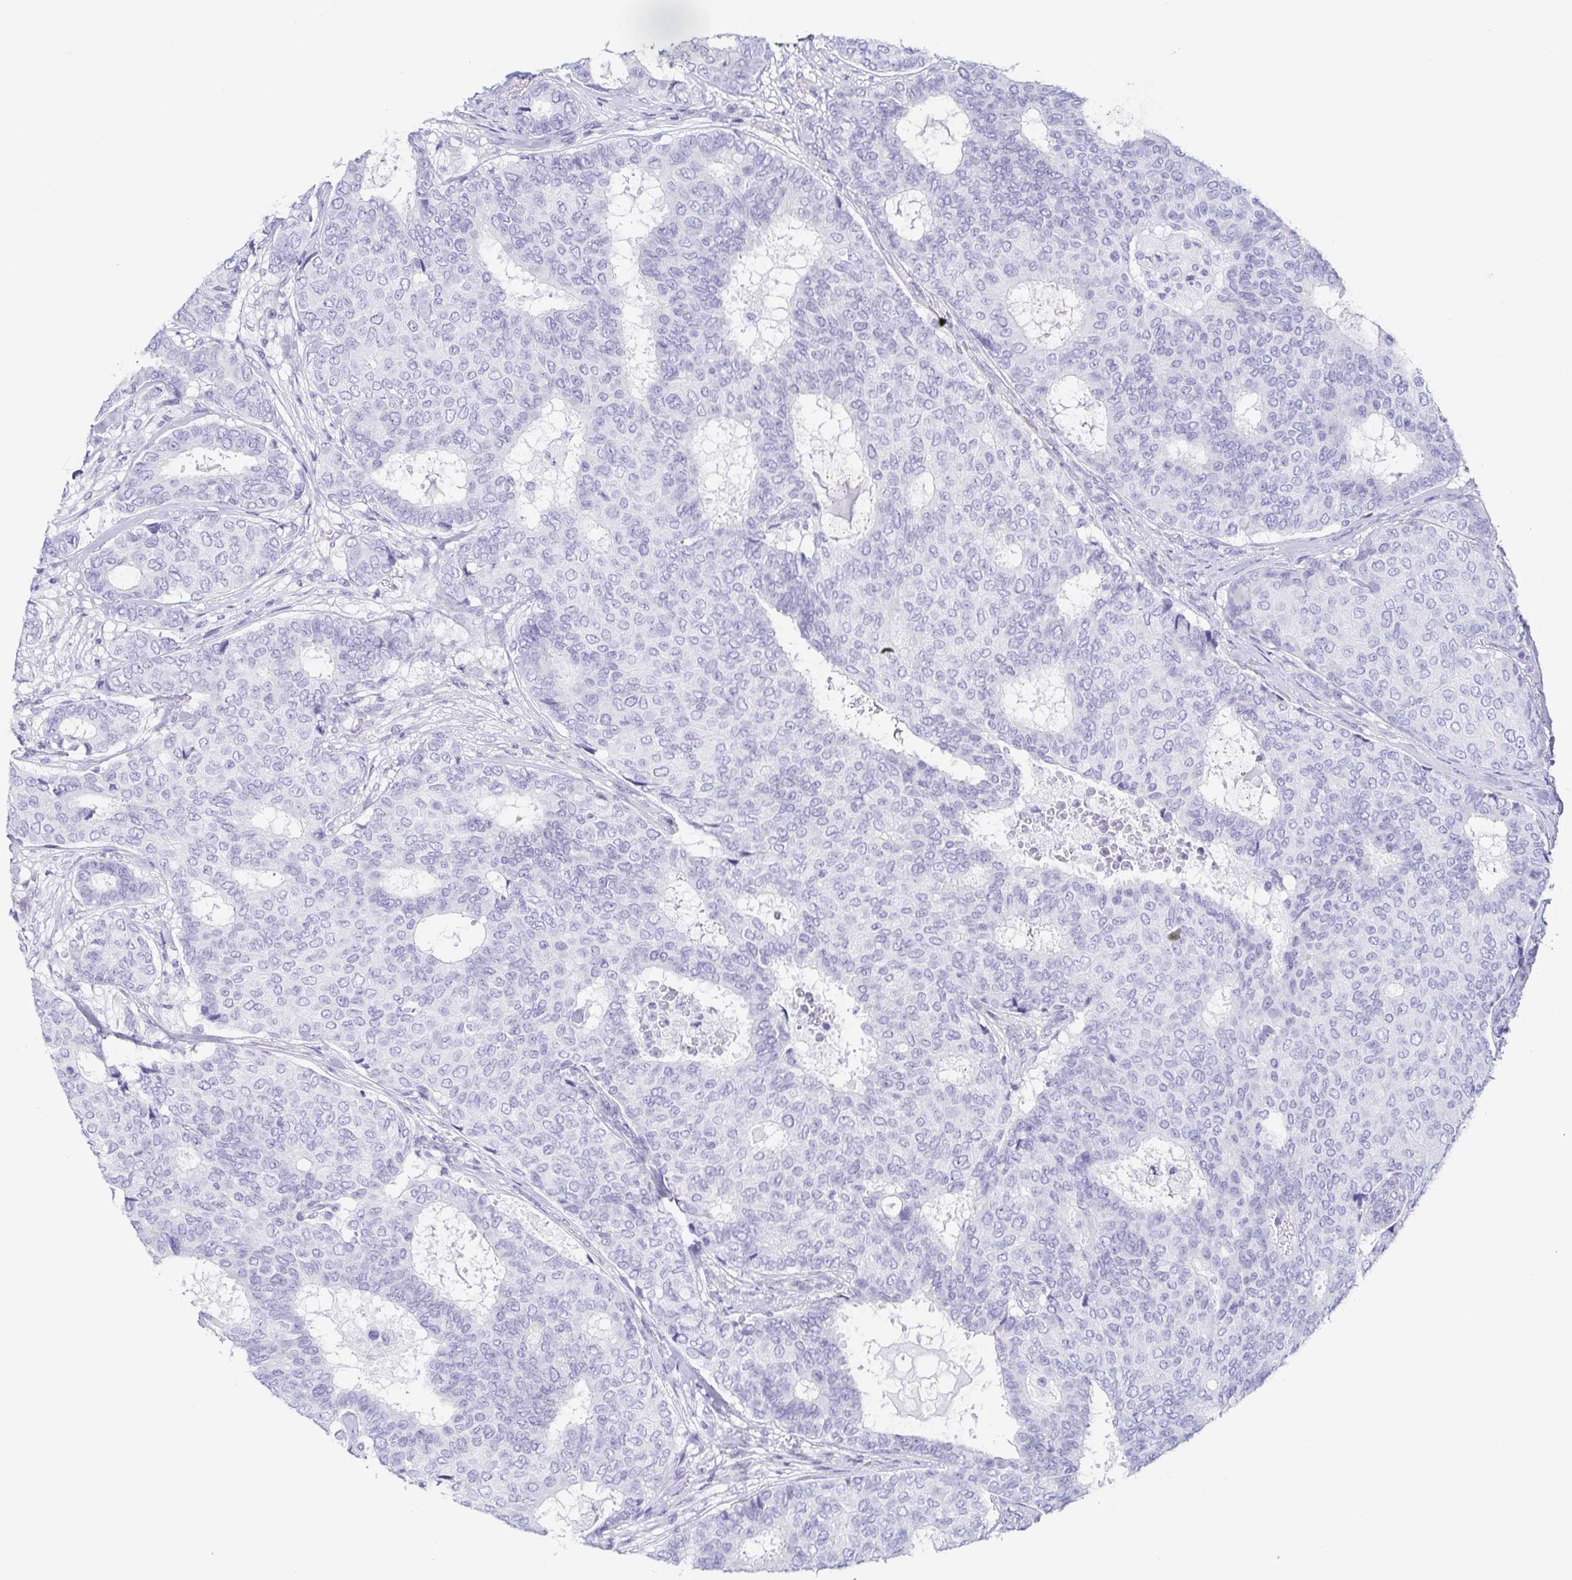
{"staining": {"intensity": "negative", "quantity": "none", "location": "none"}, "tissue": "breast cancer", "cell_type": "Tumor cells", "image_type": "cancer", "snomed": [{"axis": "morphology", "description": "Duct carcinoma"}, {"axis": "topography", "description": "Breast"}], "caption": "Image shows no protein staining in tumor cells of intraductal carcinoma (breast) tissue. (Stains: DAB (3,3'-diaminobenzidine) IHC with hematoxylin counter stain, Microscopy: brightfield microscopy at high magnification).", "gene": "PRR4", "patient": {"sex": "female", "age": 75}}